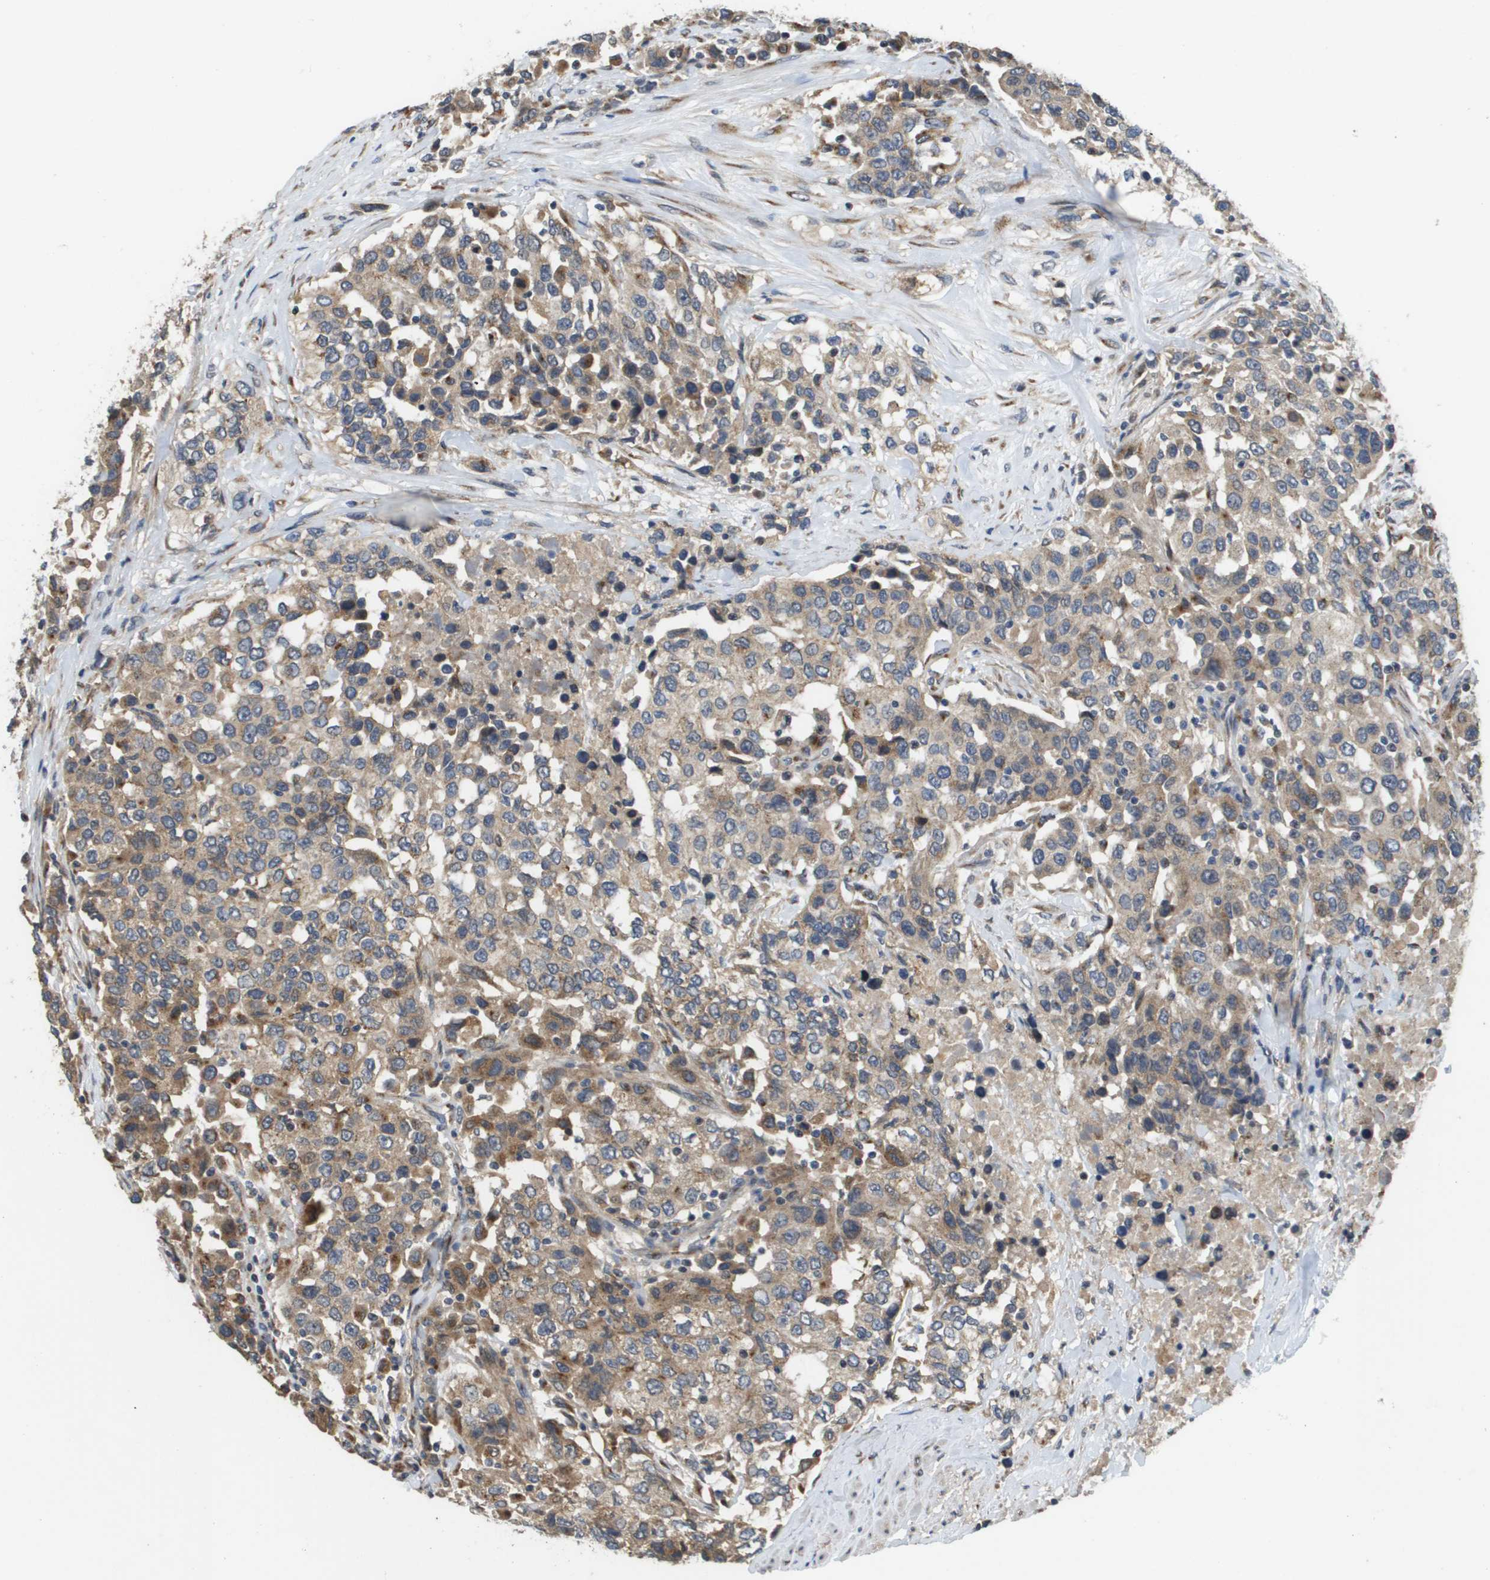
{"staining": {"intensity": "moderate", "quantity": ">75%", "location": "cytoplasmic/membranous"}, "tissue": "urothelial cancer", "cell_type": "Tumor cells", "image_type": "cancer", "snomed": [{"axis": "morphology", "description": "Urothelial carcinoma, High grade"}, {"axis": "topography", "description": "Urinary bladder"}], "caption": "A micrograph showing moderate cytoplasmic/membranous positivity in approximately >75% of tumor cells in high-grade urothelial carcinoma, as visualized by brown immunohistochemical staining.", "gene": "PCK1", "patient": {"sex": "female", "age": 80}}